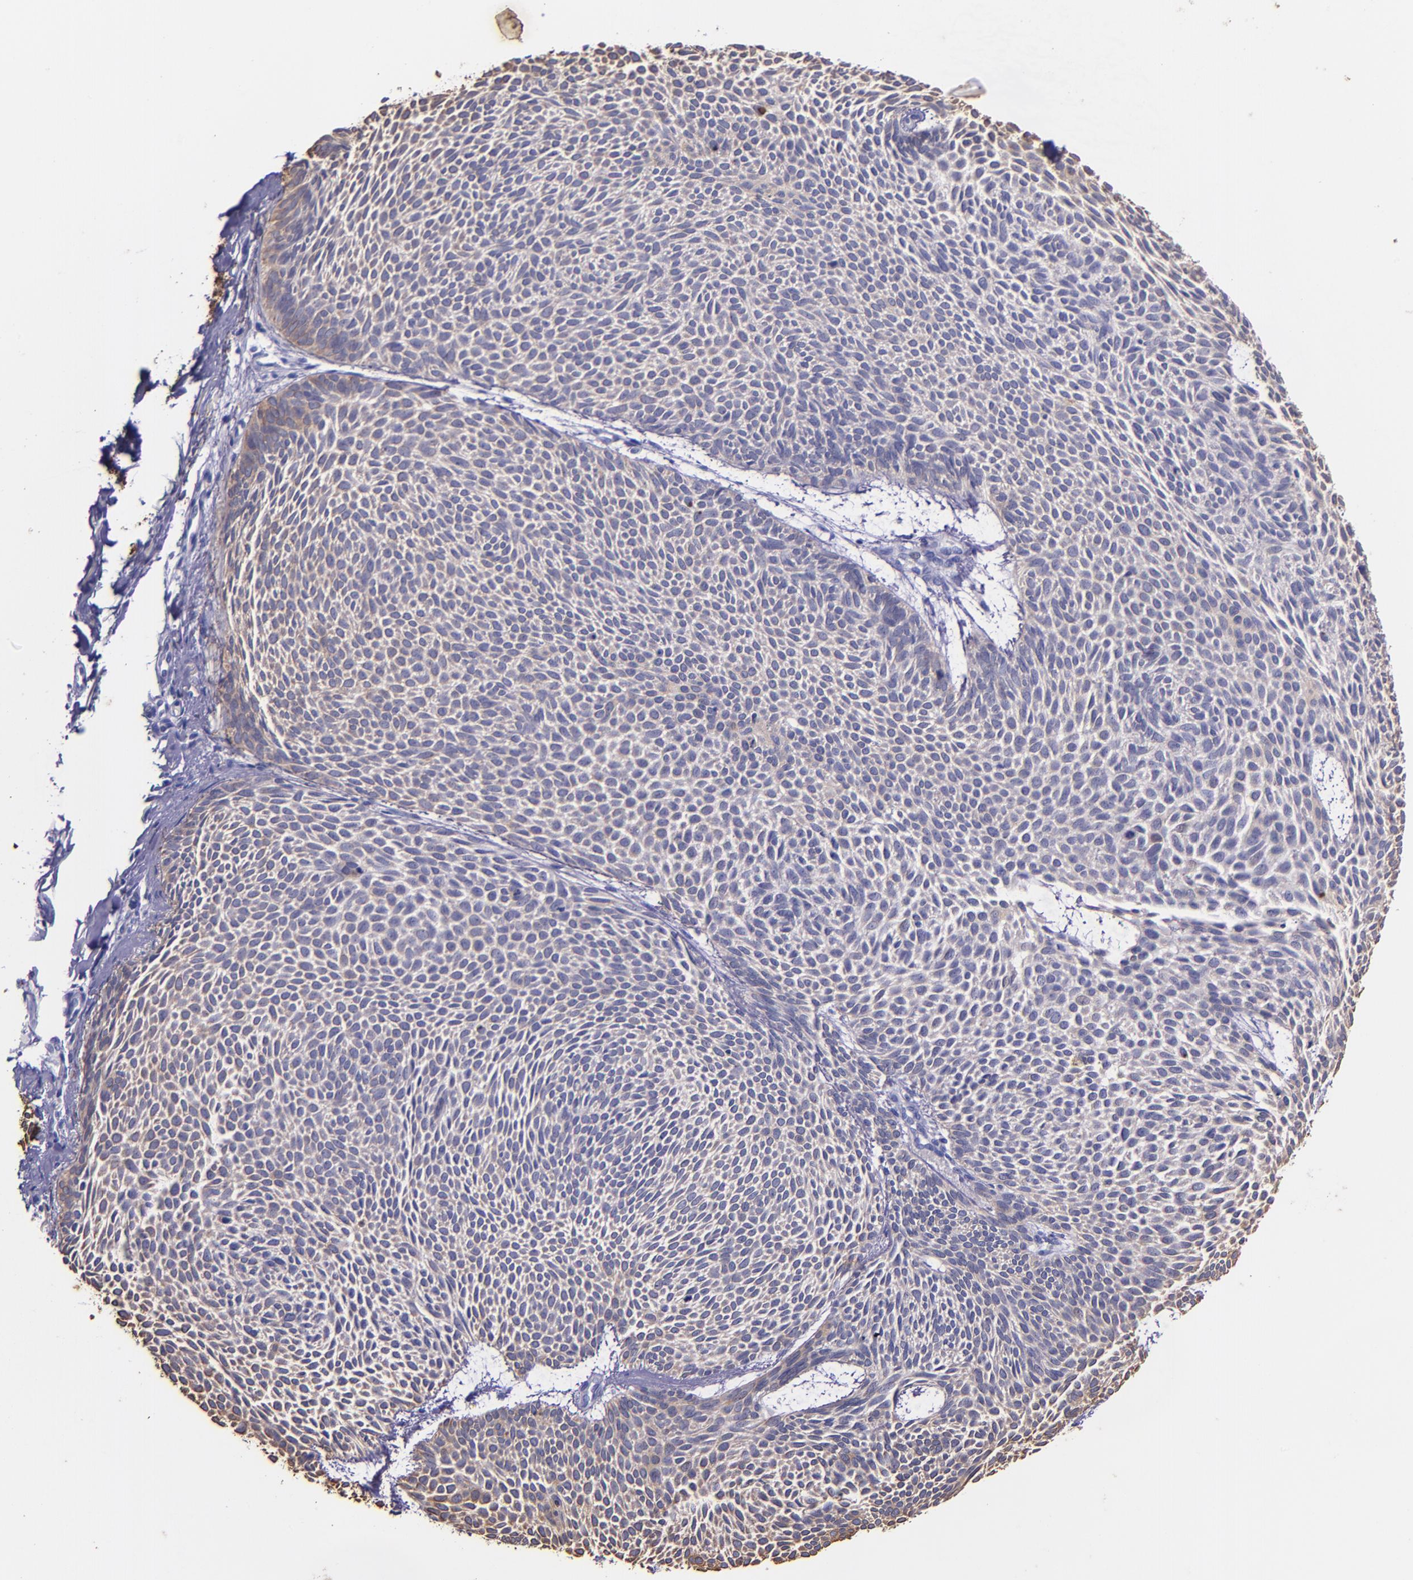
{"staining": {"intensity": "weak", "quantity": ">75%", "location": "cytoplasmic/membranous"}, "tissue": "skin cancer", "cell_type": "Tumor cells", "image_type": "cancer", "snomed": [{"axis": "morphology", "description": "Basal cell carcinoma"}, {"axis": "topography", "description": "Skin"}], "caption": "Immunohistochemical staining of human skin cancer (basal cell carcinoma) demonstrates weak cytoplasmic/membranous protein positivity in about >75% of tumor cells. The protein is shown in brown color, while the nuclei are stained blue.", "gene": "KRT4", "patient": {"sex": "male", "age": 84}}